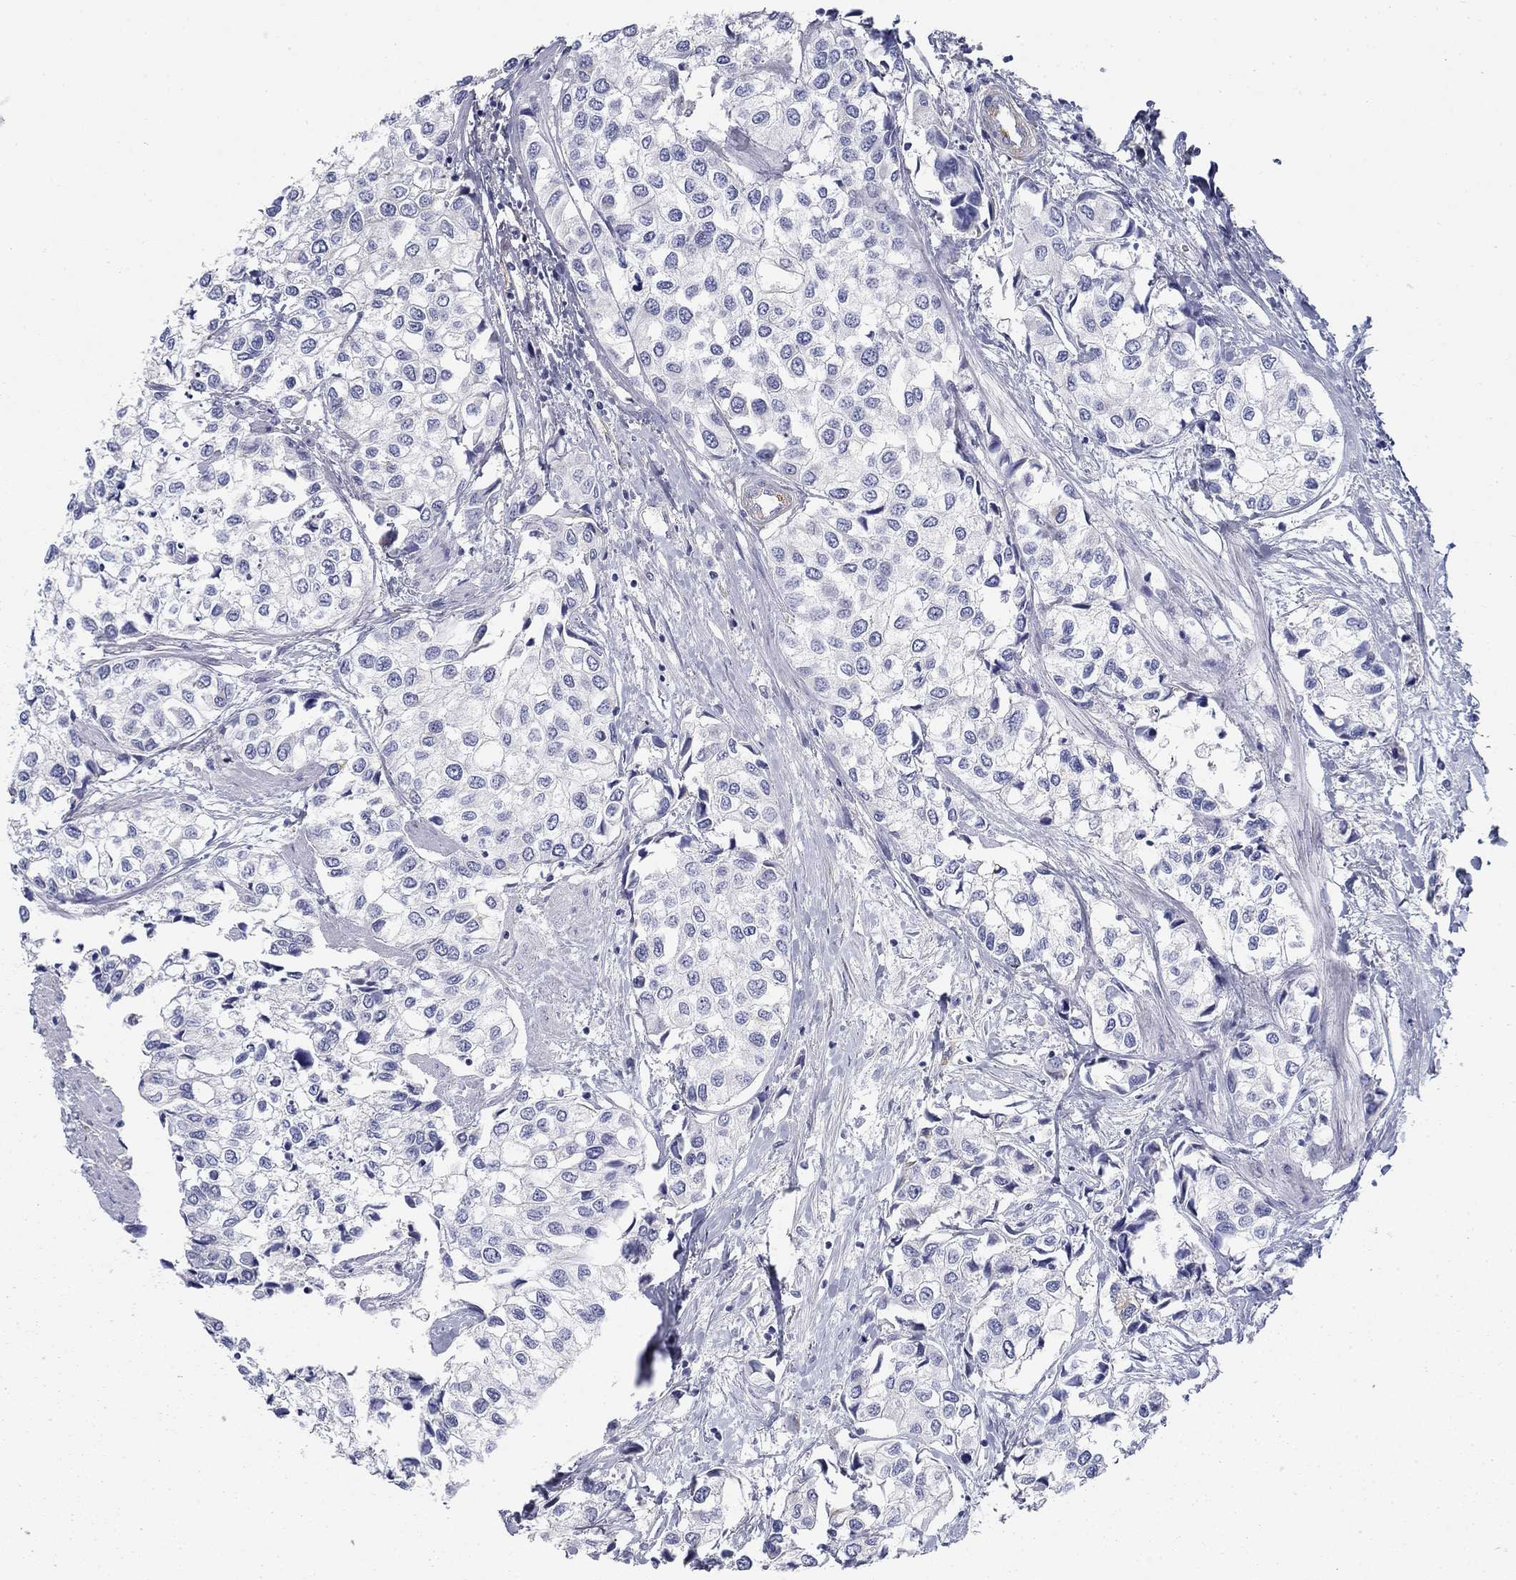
{"staining": {"intensity": "negative", "quantity": "none", "location": "none"}, "tissue": "urothelial cancer", "cell_type": "Tumor cells", "image_type": "cancer", "snomed": [{"axis": "morphology", "description": "Urothelial carcinoma, High grade"}, {"axis": "topography", "description": "Urinary bladder"}], "caption": "Tumor cells are negative for brown protein staining in high-grade urothelial carcinoma.", "gene": "GPC1", "patient": {"sex": "male", "age": 73}}